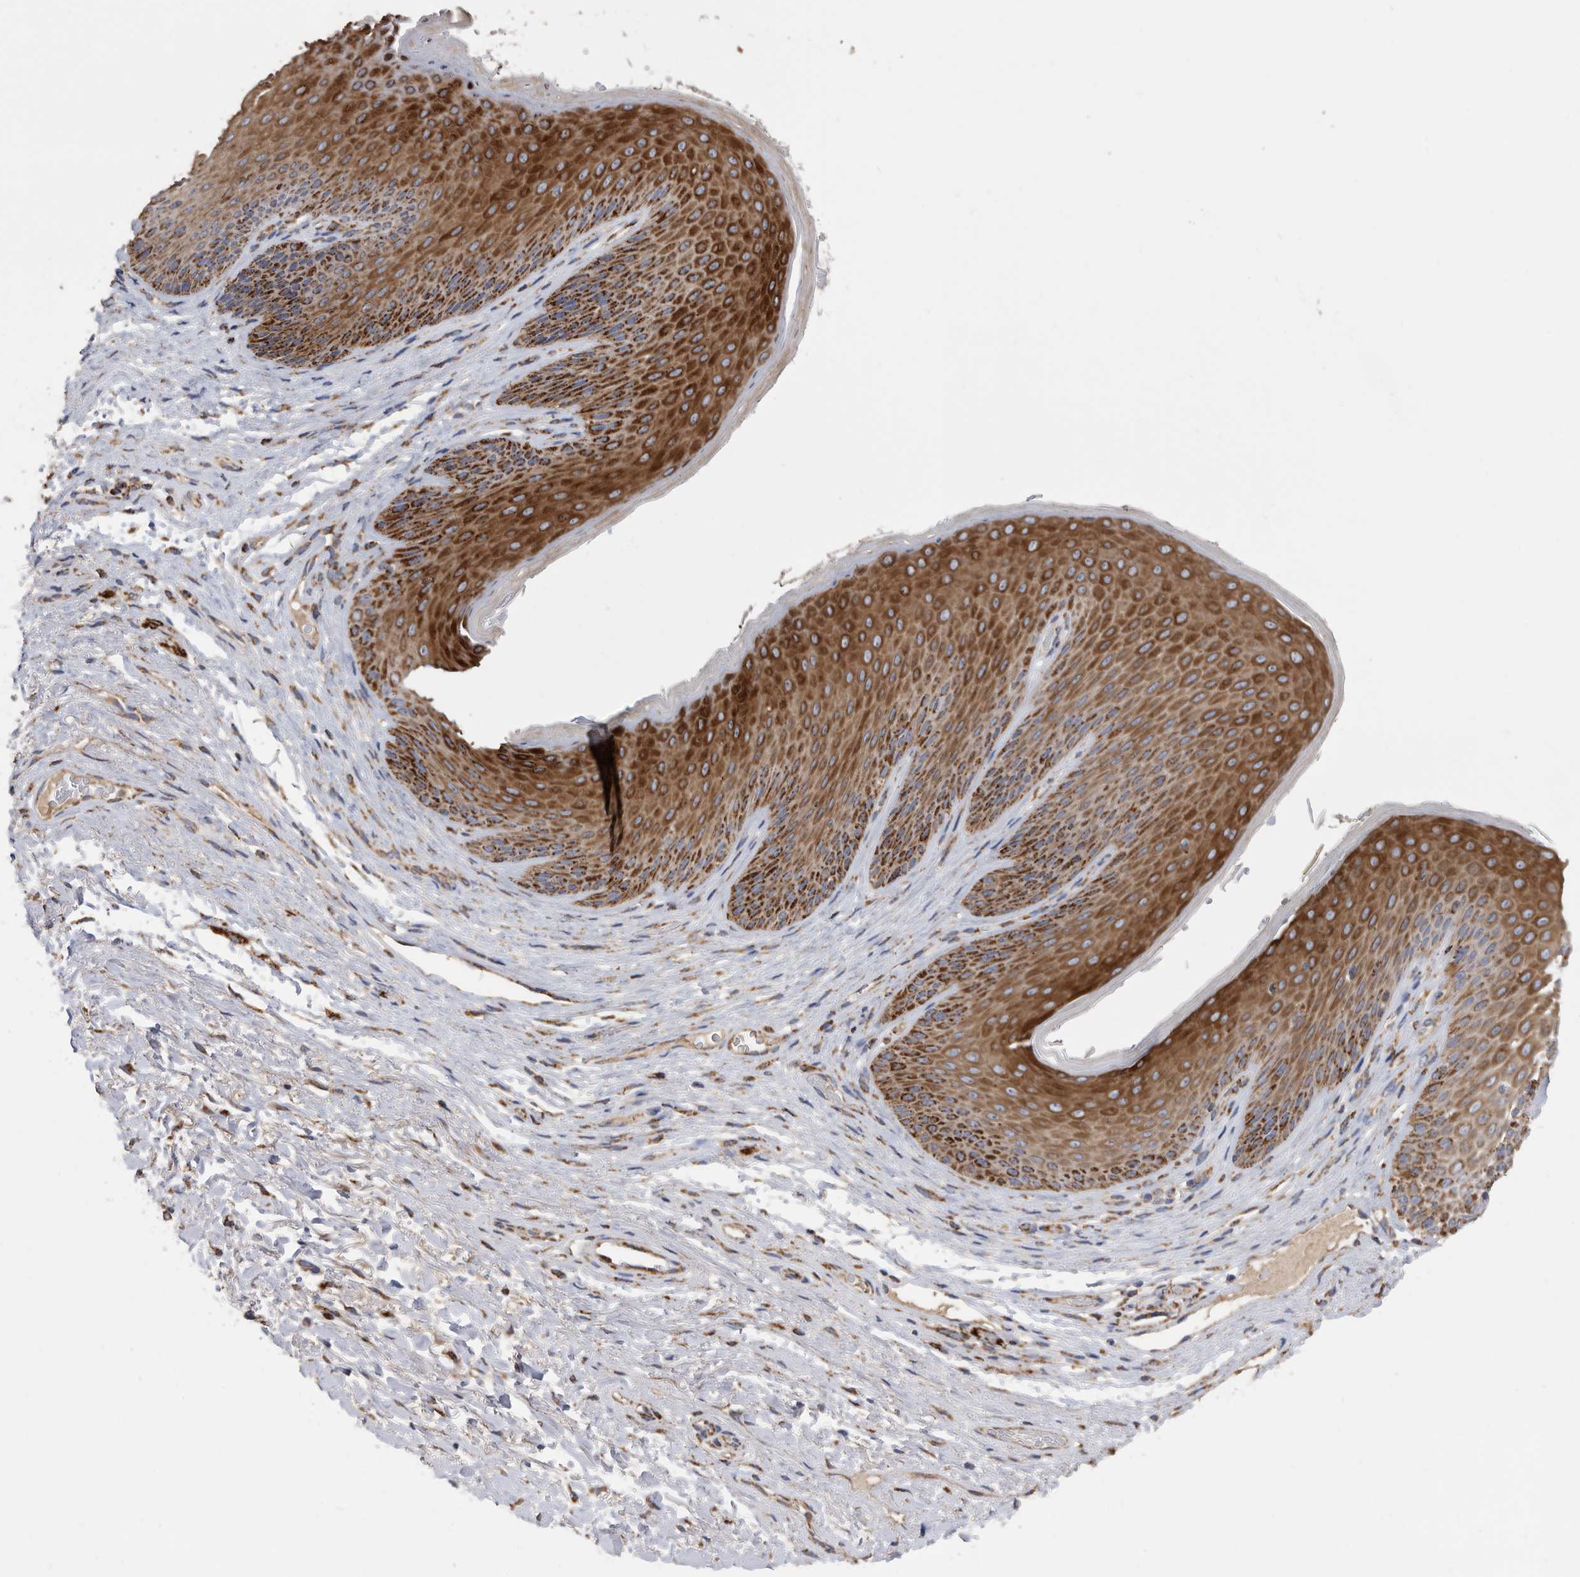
{"staining": {"intensity": "strong", "quantity": ">75%", "location": "cytoplasmic/membranous"}, "tissue": "skin", "cell_type": "Epidermal cells", "image_type": "normal", "snomed": [{"axis": "morphology", "description": "Normal tissue, NOS"}, {"axis": "topography", "description": "Anal"}], "caption": "Benign skin shows strong cytoplasmic/membranous staining in about >75% of epidermal cells.", "gene": "WFDC1", "patient": {"sex": "male", "age": 74}}